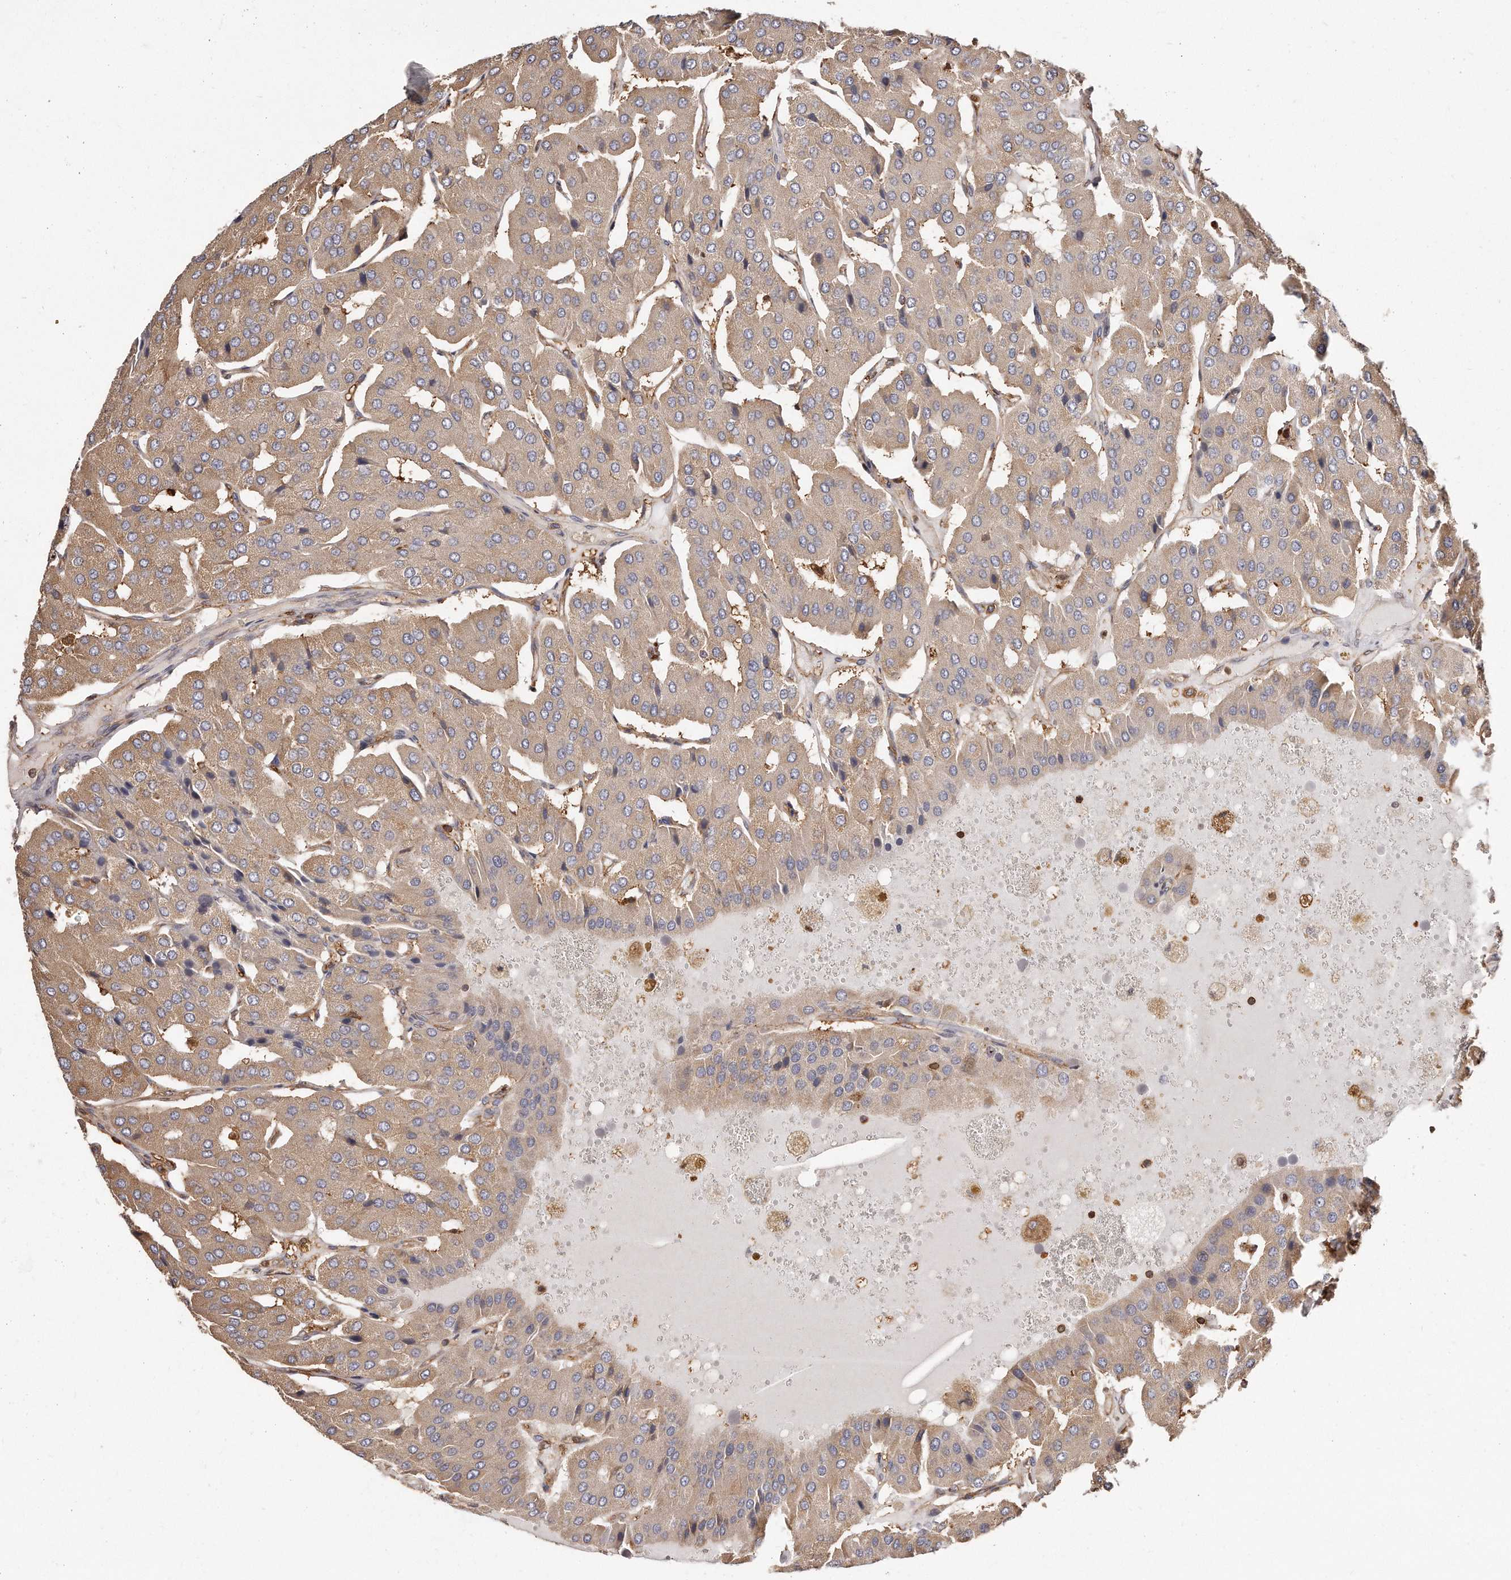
{"staining": {"intensity": "moderate", "quantity": ">75%", "location": "cytoplasmic/membranous"}, "tissue": "parathyroid gland", "cell_type": "Glandular cells", "image_type": "normal", "snomed": [{"axis": "morphology", "description": "Normal tissue, NOS"}, {"axis": "morphology", "description": "Adenoma, NOS"}, {"axis": "topography", "description": "Parathyroid gland"}], "caption": "Immunohistochemistry (IHC) of normal parathyroid gland shows medium levels of moderate cytoplasmic/membranous expression in about >75% of glandular cells.", "gene": "CAP1", "patient": {"sex": "female", "age": 86}}